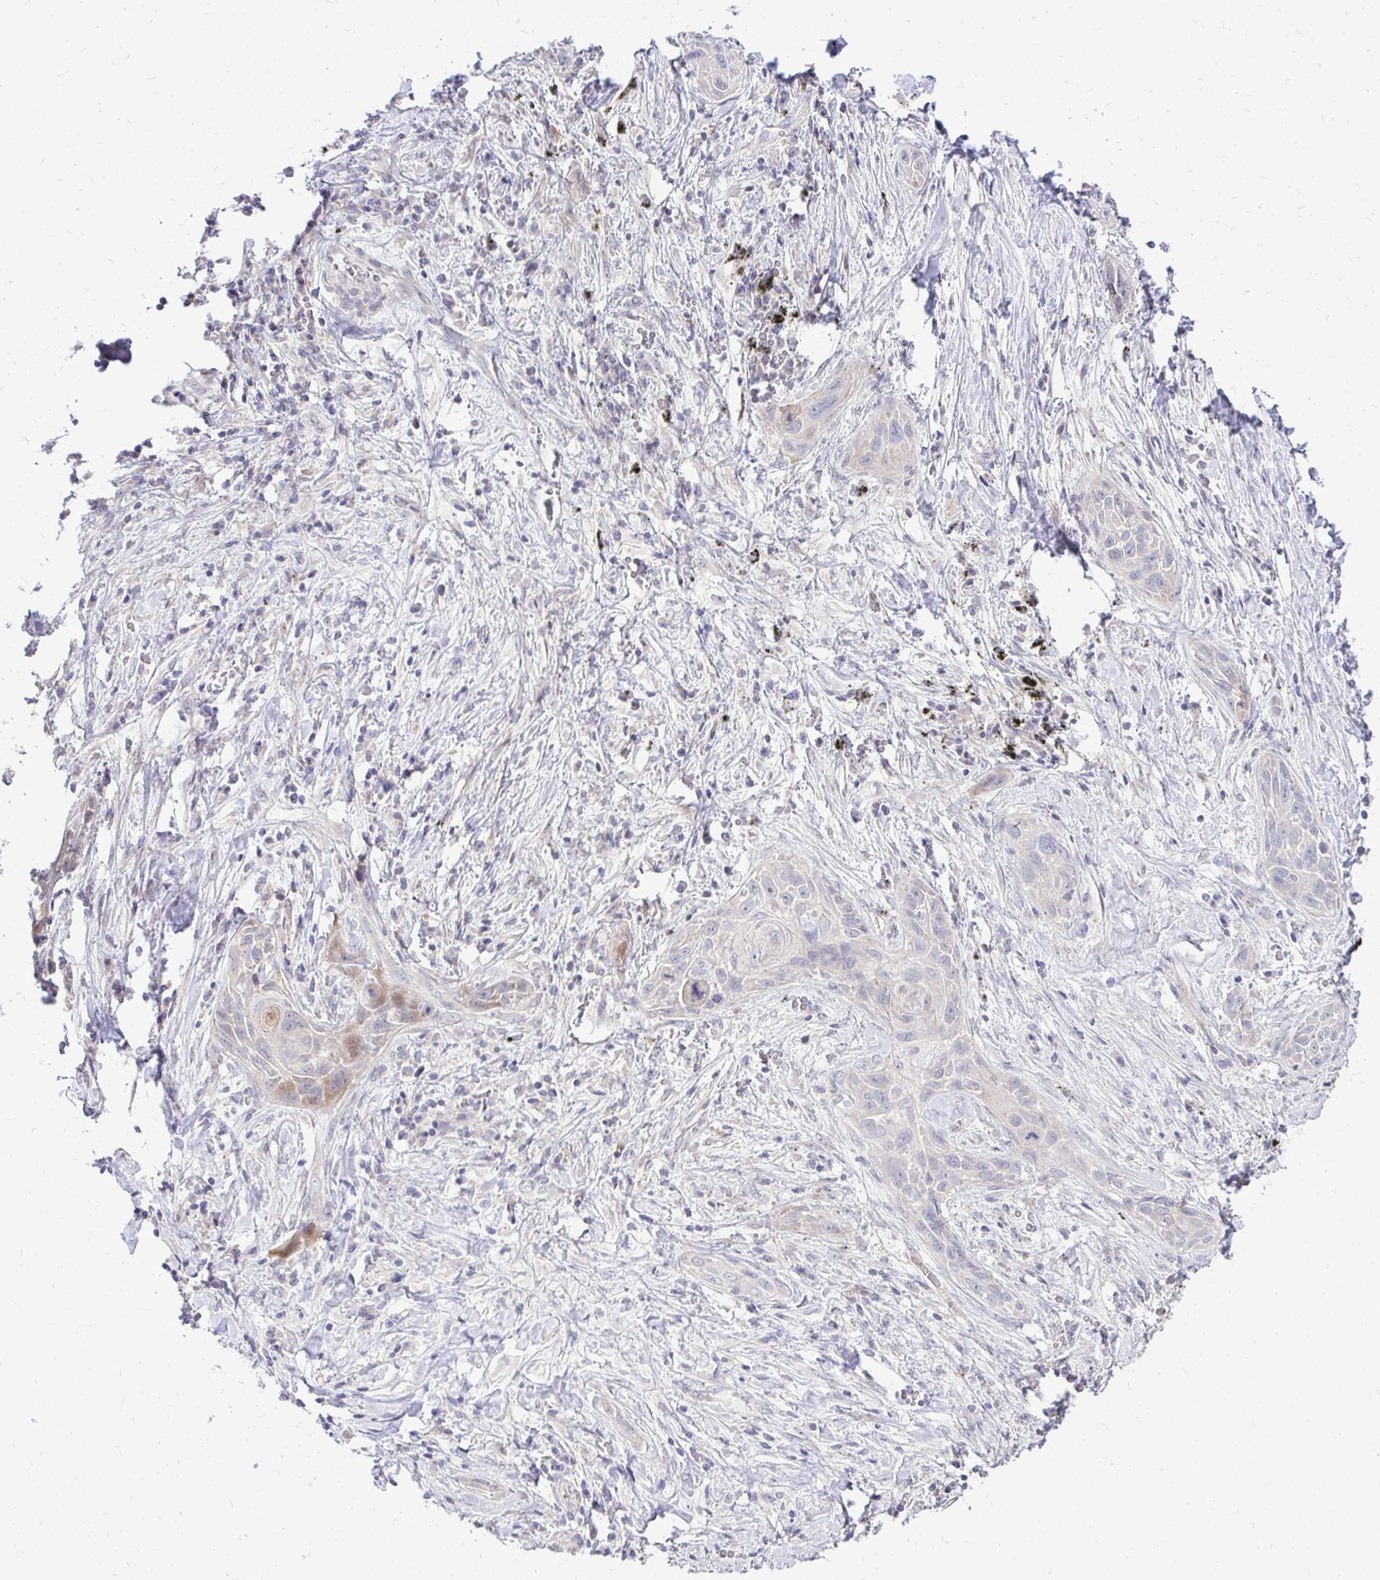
{"staining": {"intensity": "weak", "quantity": "<25%", "location": "cytoplasmic/membranous"}, "tissue": "lung cancer", "cell_type": "Tumor cells", "image_type": "cancer", "snomed": [{"axis": "morphology", "description": "Squamous cell carcinoma, NOS"}, {"axis": "topography", "description": "Lung"}], "caption": "An immunohistochemistry photomicrograph of lung cancer is shown. There is no staining in tumor cells of lung cancer.", "gene": "OR8D1", "patient": {"sex": "male", "age": 79}}